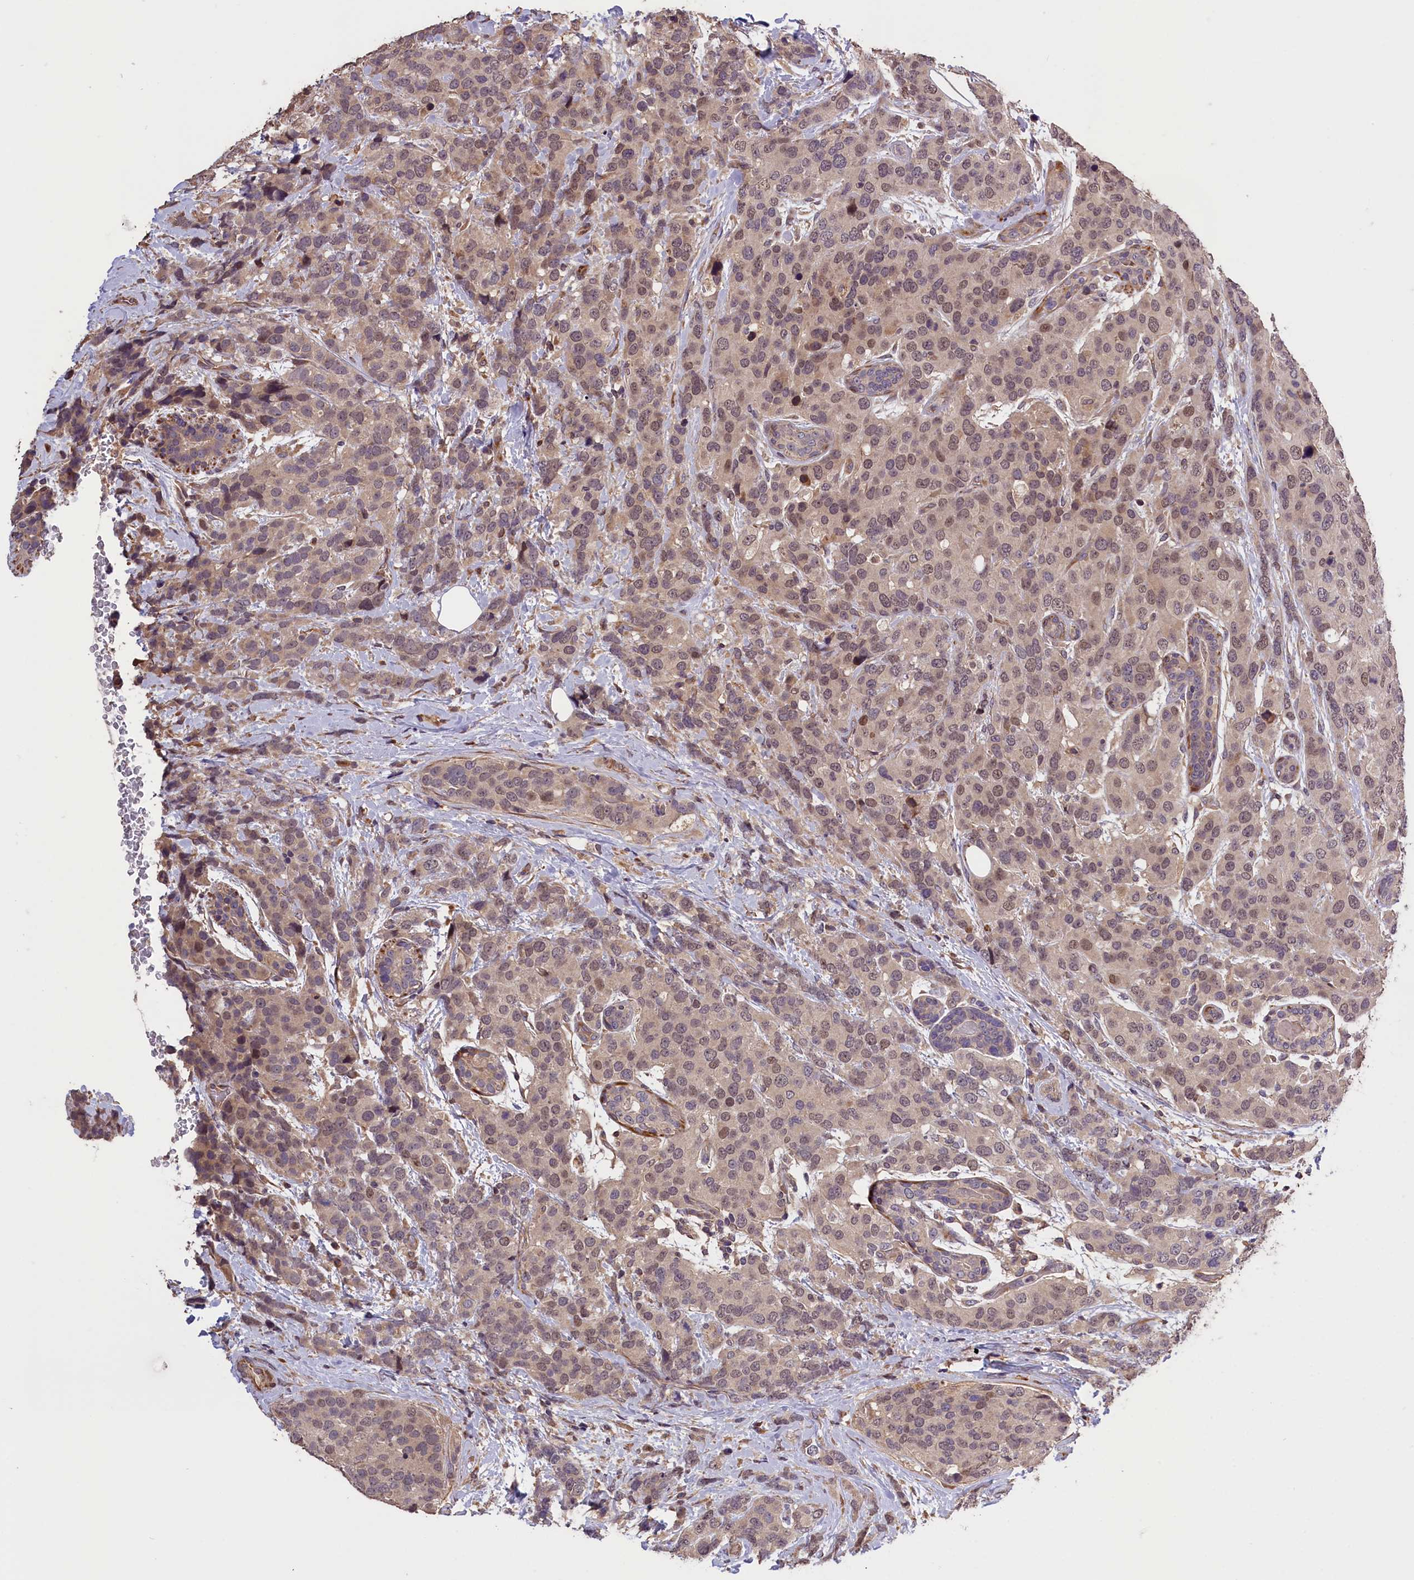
{"staining": {"intensity": "weak", "quantity": ">75%", "location": "nuclear"}, "tissue": "breast cancer", "cell_type": "Tumor cells", "image_type": "cancer", "snomed": [{"axis": "morphology", "description": "Lobular carcinoma"}, {"axis": "topography", "description": "Breast"}], "caption": "Protein positivity by IHC displays weak nuclear staining in approximately >75% of tumor cells in lobular carcinoma (breast). Using DAB (3,3'-diaminobenzidine) (brown) and hematoxylin (blue) stains, captured at high magnification using brightfield microscopy.", "gene": "DNAJB9", "patient": {"sex": "female", "age": 59}}